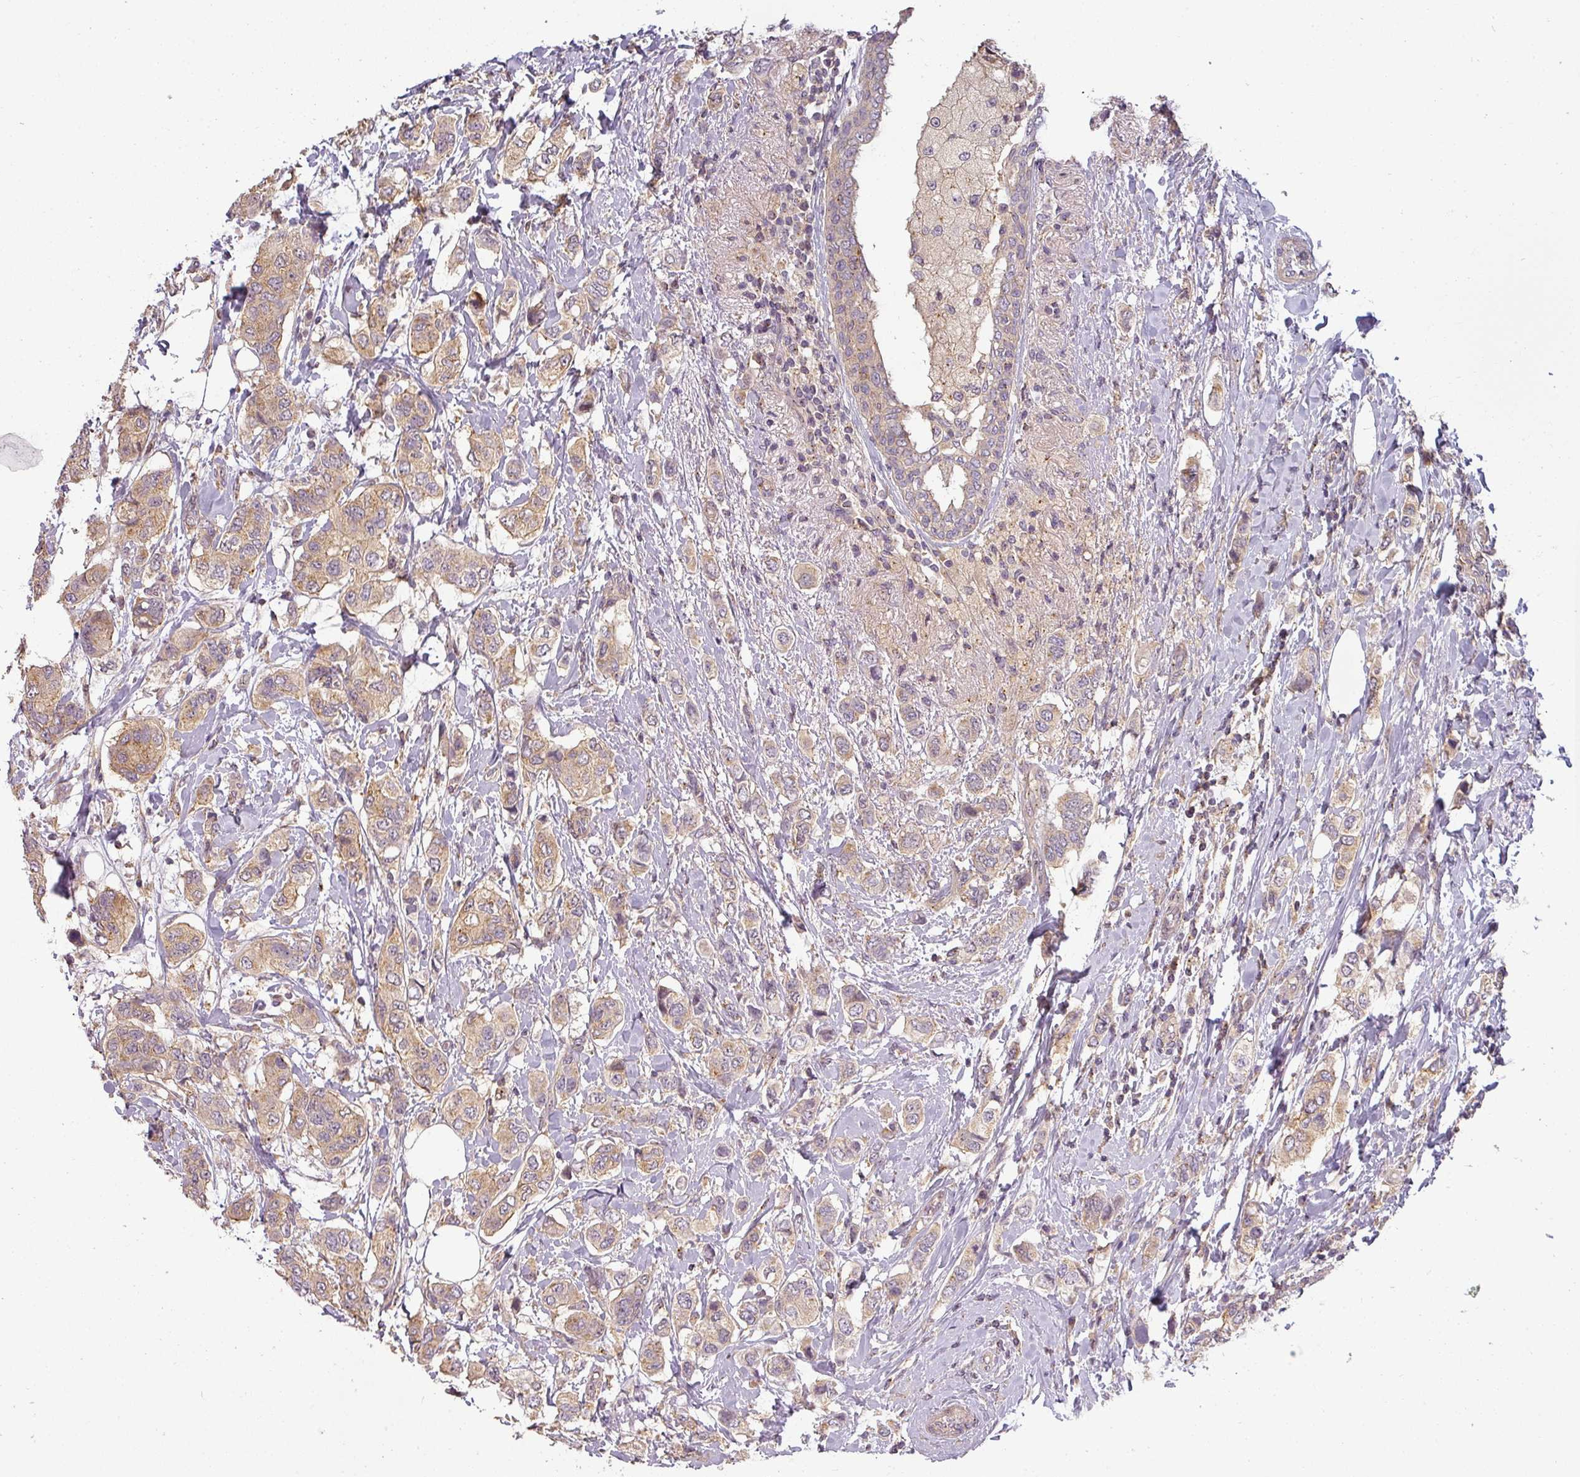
{"staining": {"intensity": "weak", "quantity": "25%-75%", "location": "cytoplasmic/membranous"}, "tissue": "breast cancer", "cell_type": "Tumor cells", "image_type": "cancer", "snomed": [{"axis": "morphology", "description": "Lobular carcinoma"}, {"axis": "topography", "description": "Breast"}], "caption": "Breast cancer (lobular carcinoma) stained with a protein marker reveals weak staining in tumor cells.", "gene": "NIN", "patient": {"sex": "female", "age": 51}}